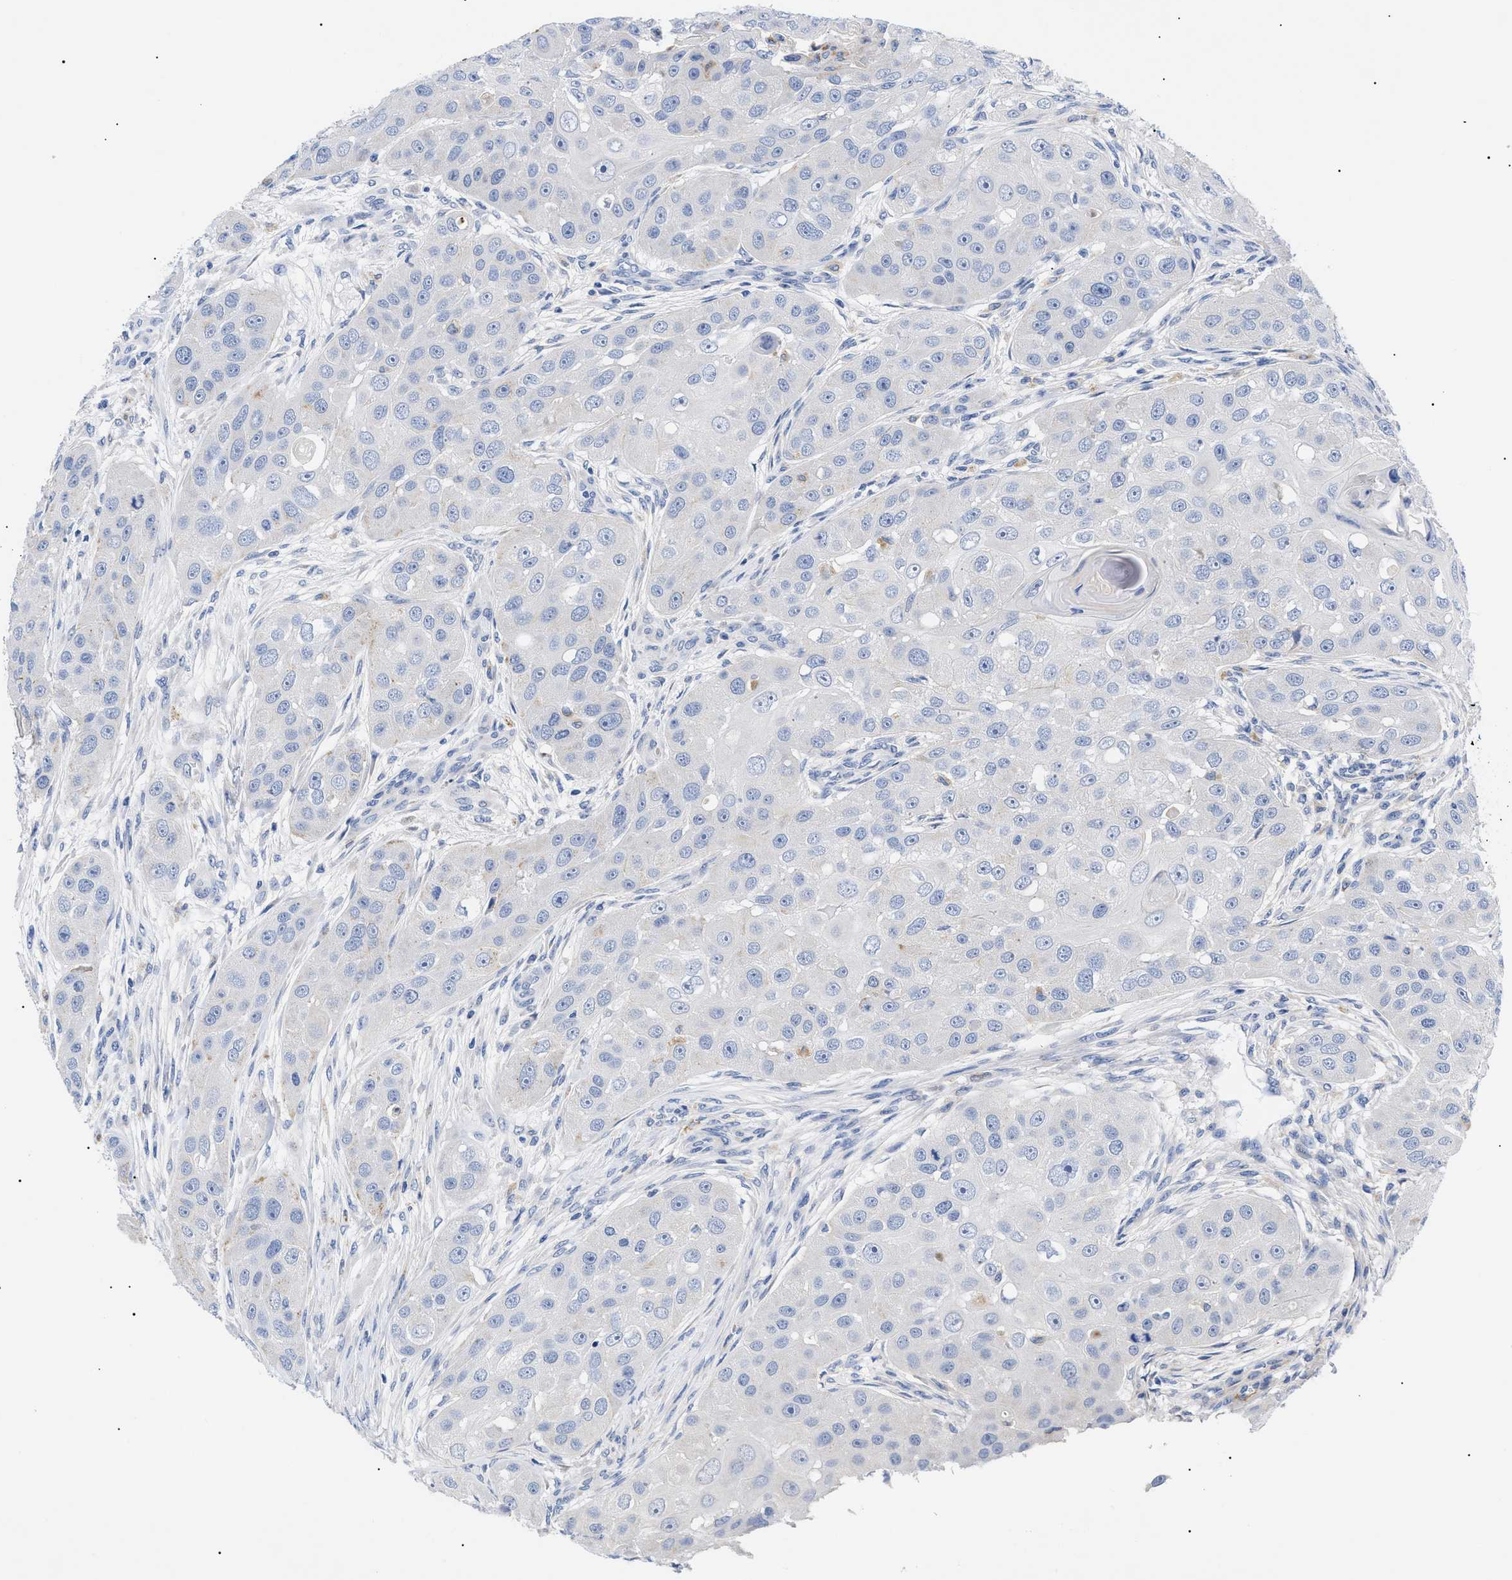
{"staining": {"intensity": "negative", "quantity": "none", "location": "none"}, "tissue": "head and neck cancer", "cell_type": "Tumor cells", "image_type": "cancer", "snomed": [{"axis": "morphology", "description": "Normal tissue, NOS"}, {"axis": "morphology", "description": "Squamous cell carcinoma, NOS"}, {"axis": "topography", "description": "Skeletal muscle"}, {"axis": "topography", "description": "Head-Neck"}], "caption": "Immunohistochemical staining of human squamous cell carcinoma (head and neck) shows no significant expression in tumor cells.", "gene": "ACKR1", "patient": {"sex": "male", "age": 51}}